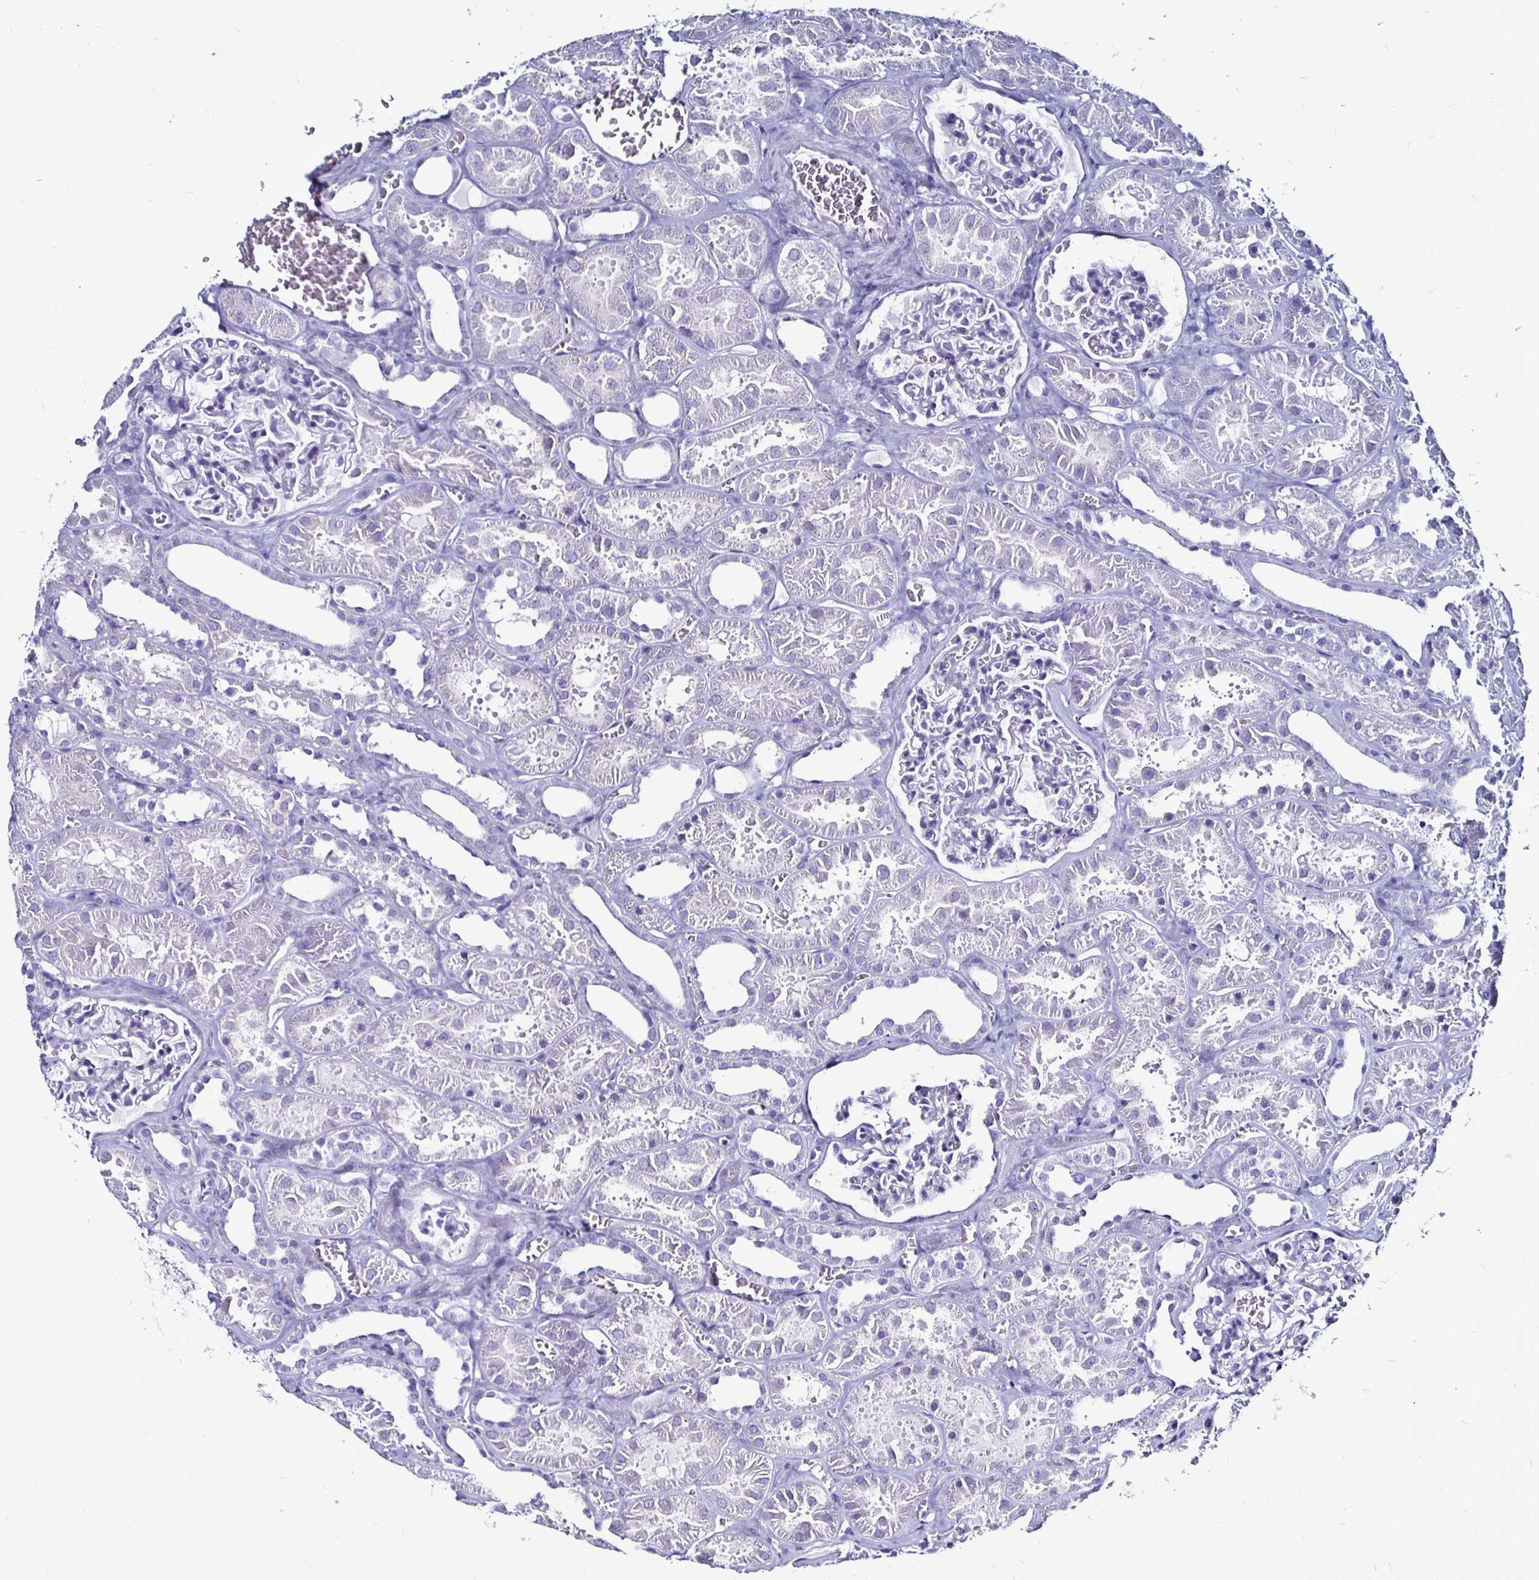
{"staining": {"intensity": "negative", "quantity": "none", "location": "none"}, "tissue": "kidney", "cell_type": "Cells in glomeruli", "image_type": "normal", "snomed": [{"axis": "morphology", "description": "Normal tissue, NOS"}, {"axis": "topography", "description": "Kidney"}], "caption": "This is an immunohistochemistry (IHC) histopathology image of unremarkable kidney. There is no positivity in cells in glomeruli.", "gene": "LUZP4", "patient": {"sex": "female", "age": 41}}